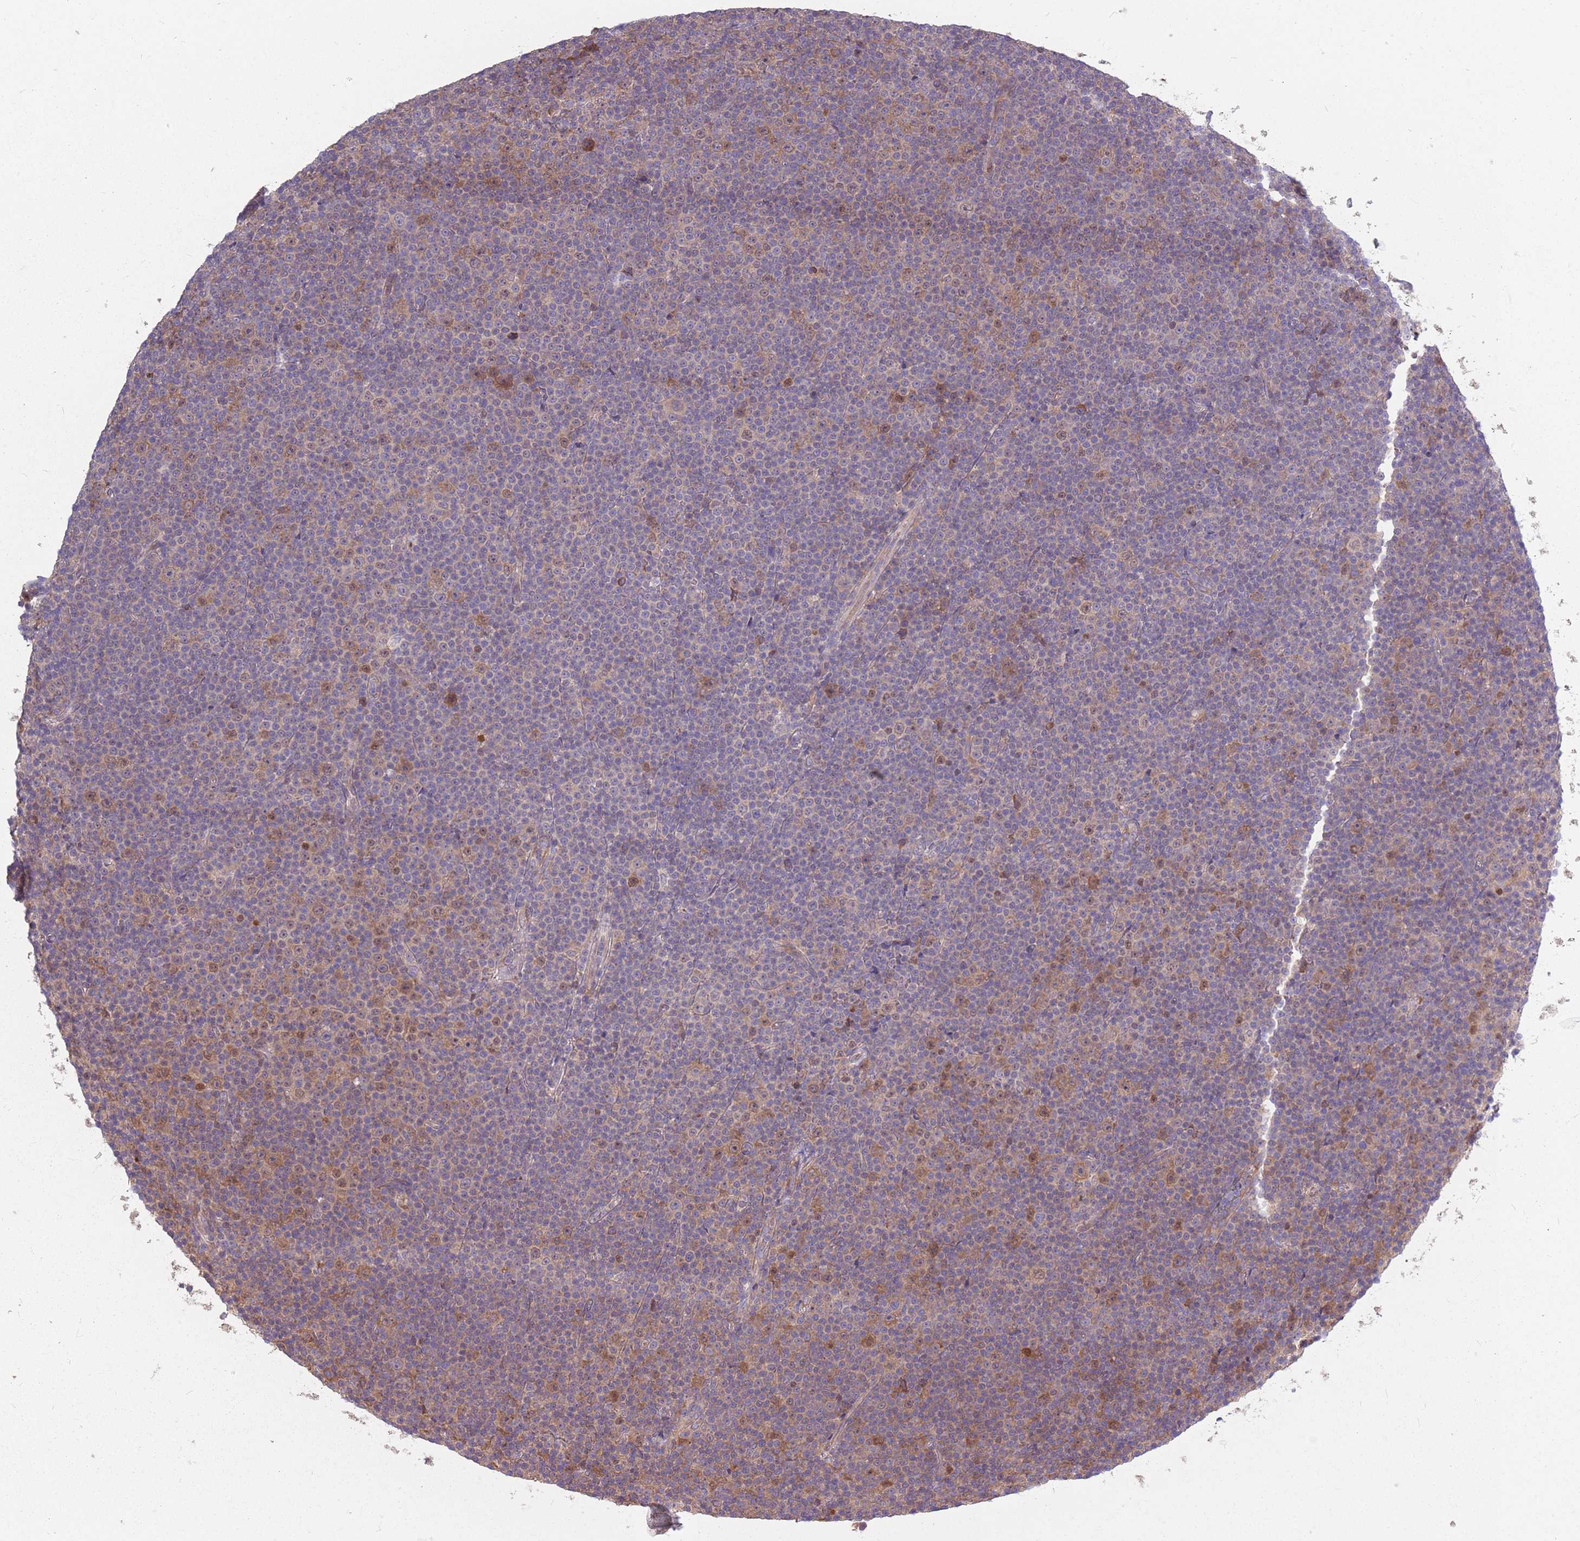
{"staining": {"intensity": "moderate", "quantity": "<25%", "location": "cytoplasmic/membranous,nuclear"}, "tissue": "lymphoma", "cell_type": "Tumor cells", "image_type": "cancer", "snomed": [{"axis": "morphology", "description": "Malignant lymphoma, non-Hodgkin's type, Low grade"}, {"axis": "topography", "description": "Lymph node"}], "caption": "Protein analysis of lymphoma tissue displays moderate cytoplasmic/membranous and nuclear expression in about <25% of tumor cells. The staining was performed using DAB (3,3'-diaminobenzidine), with brown indicating positive protein expression. Nuclei are stained blue with hematoxylin.", "gene": "PPP1R27", "patient": {"sex": "female", "age": 67}}